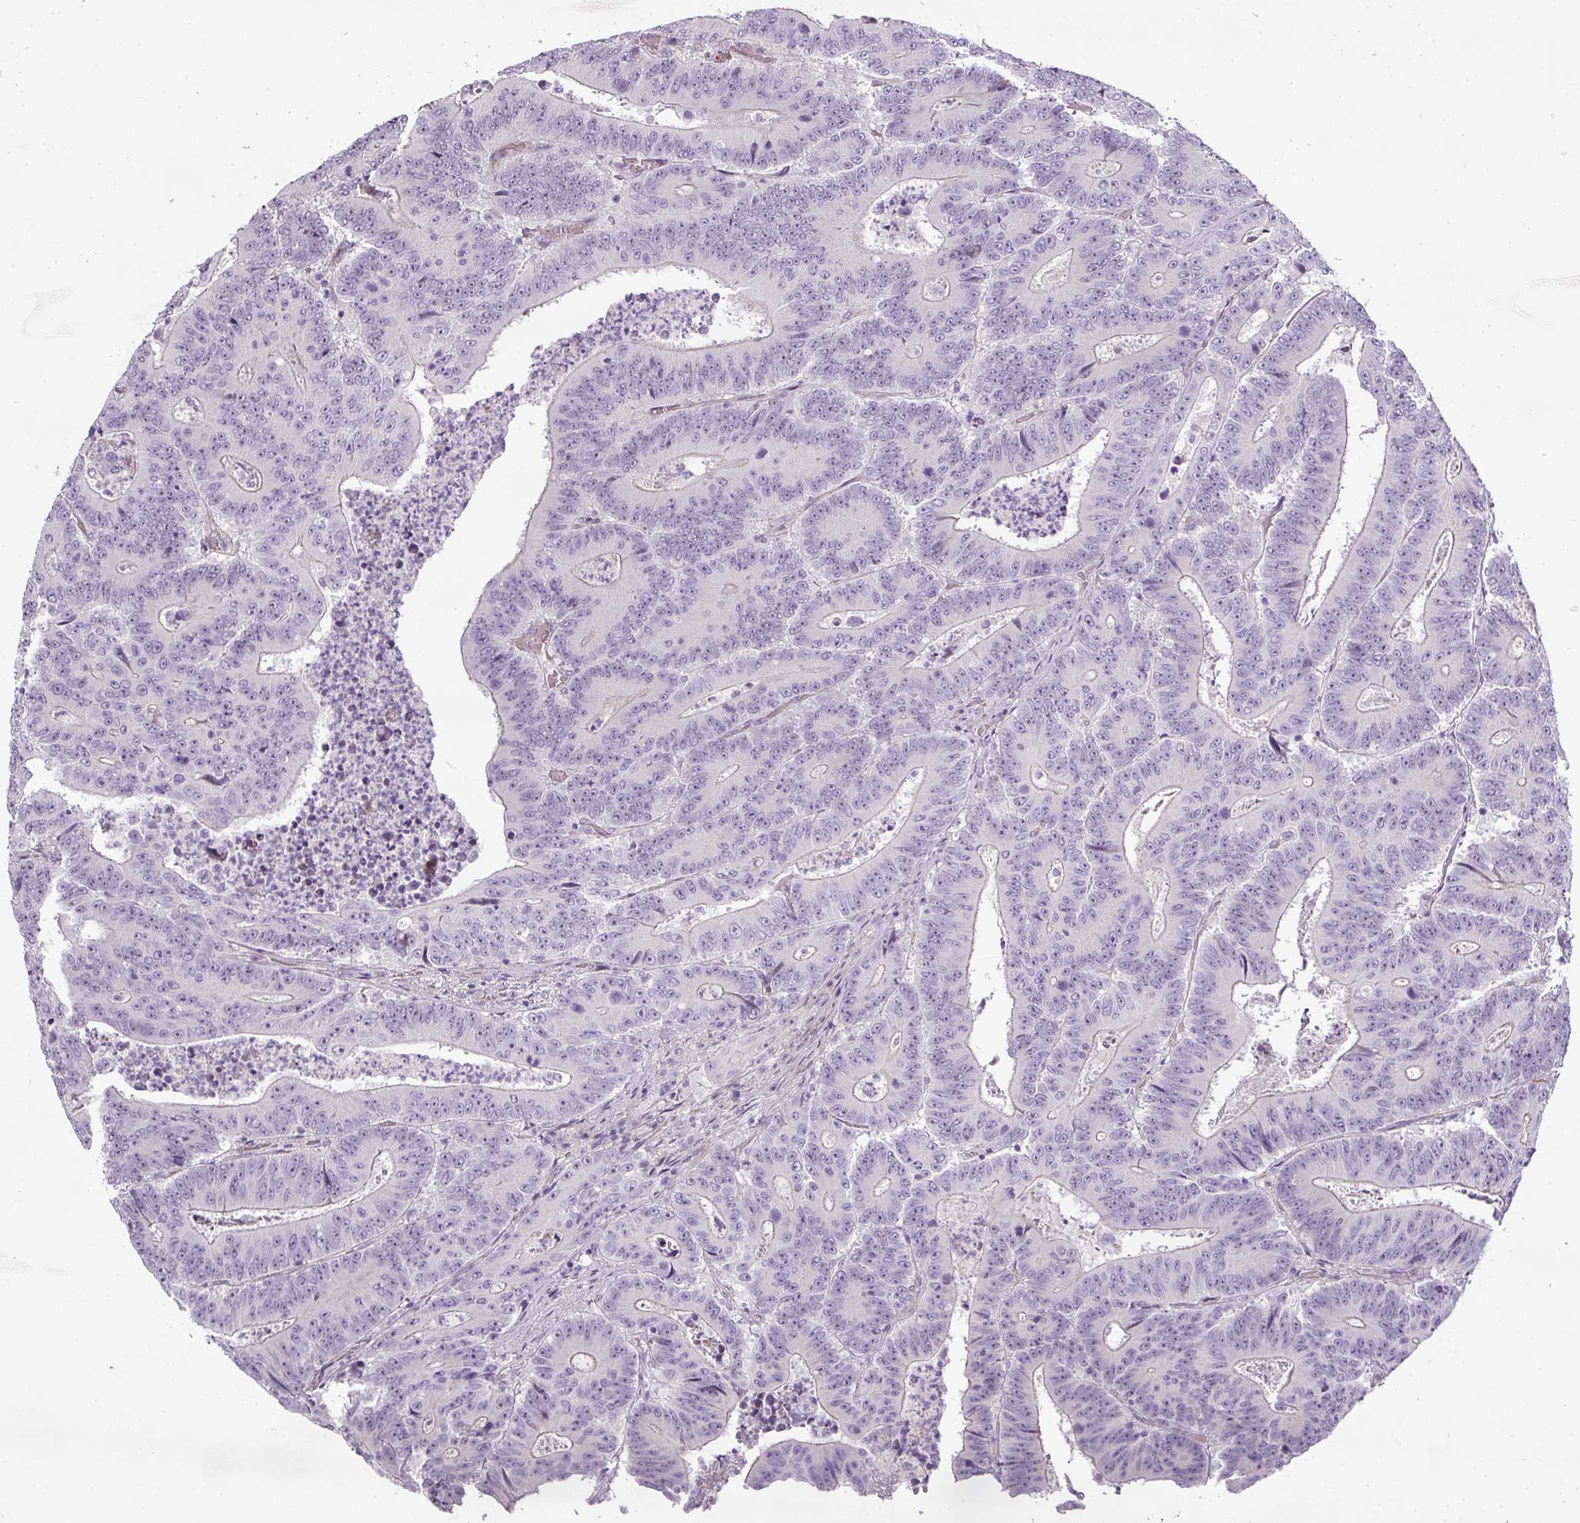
{"staining": {"intensity": "negative", "quantity": "none", "location": "none"}, "tissue": "colorectal cancer", "cell_type": "Tumor cells", "image_type": "cancer", "snomed": [{"axis": "morphology", "description": "Adenocarcinoma, NOS"}, {"axis": "topography", "description": "Colon"}], "caption": "Immunohistochemical staining of colorectal cancer shows no significant expression in tumor cells.", "gene": "CHRDL1", "patient": {"sex": "male", "age": 83}}